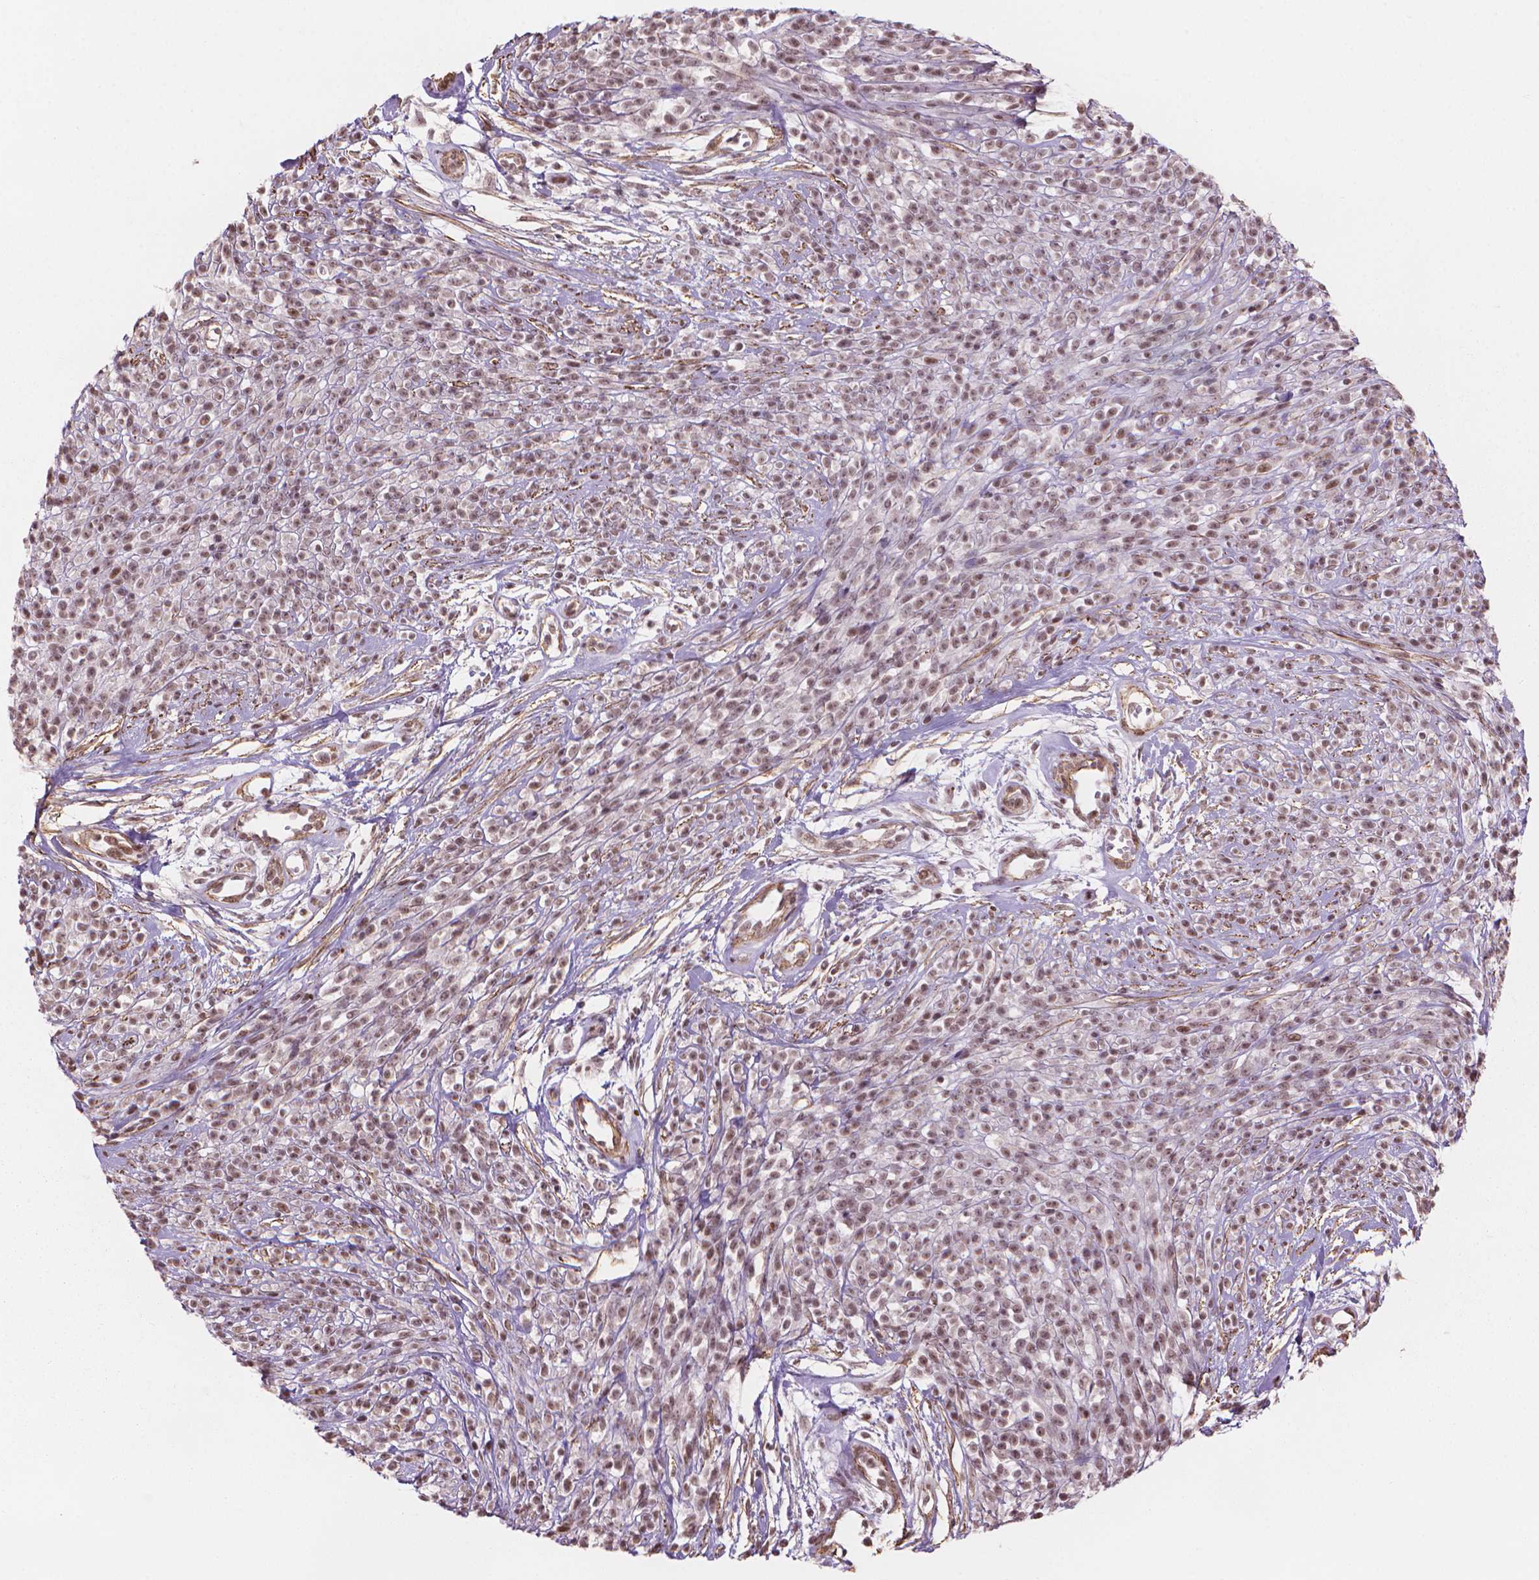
{"staining": {"intensity": "weak", "quantity": ">75%", "location": "nuclear"}, "tissue": "melanoma", "cell_type": "Tumor cells", "image_type": "cancer", "snomed": [{"axis": "morphology", "description": "Malignant melanoma, NOS"}, {"axis": "topography", "description": "Skin"}, {"axis": "topography", "description": "Skin of trunk"}], "caption": "The histopathology image shows a brown stain indicating the presence of a protein in the nuclear of tumor cells in melanoma.", "gene": "HOXD4", "patient": {"sex": "male", "age": 74}}